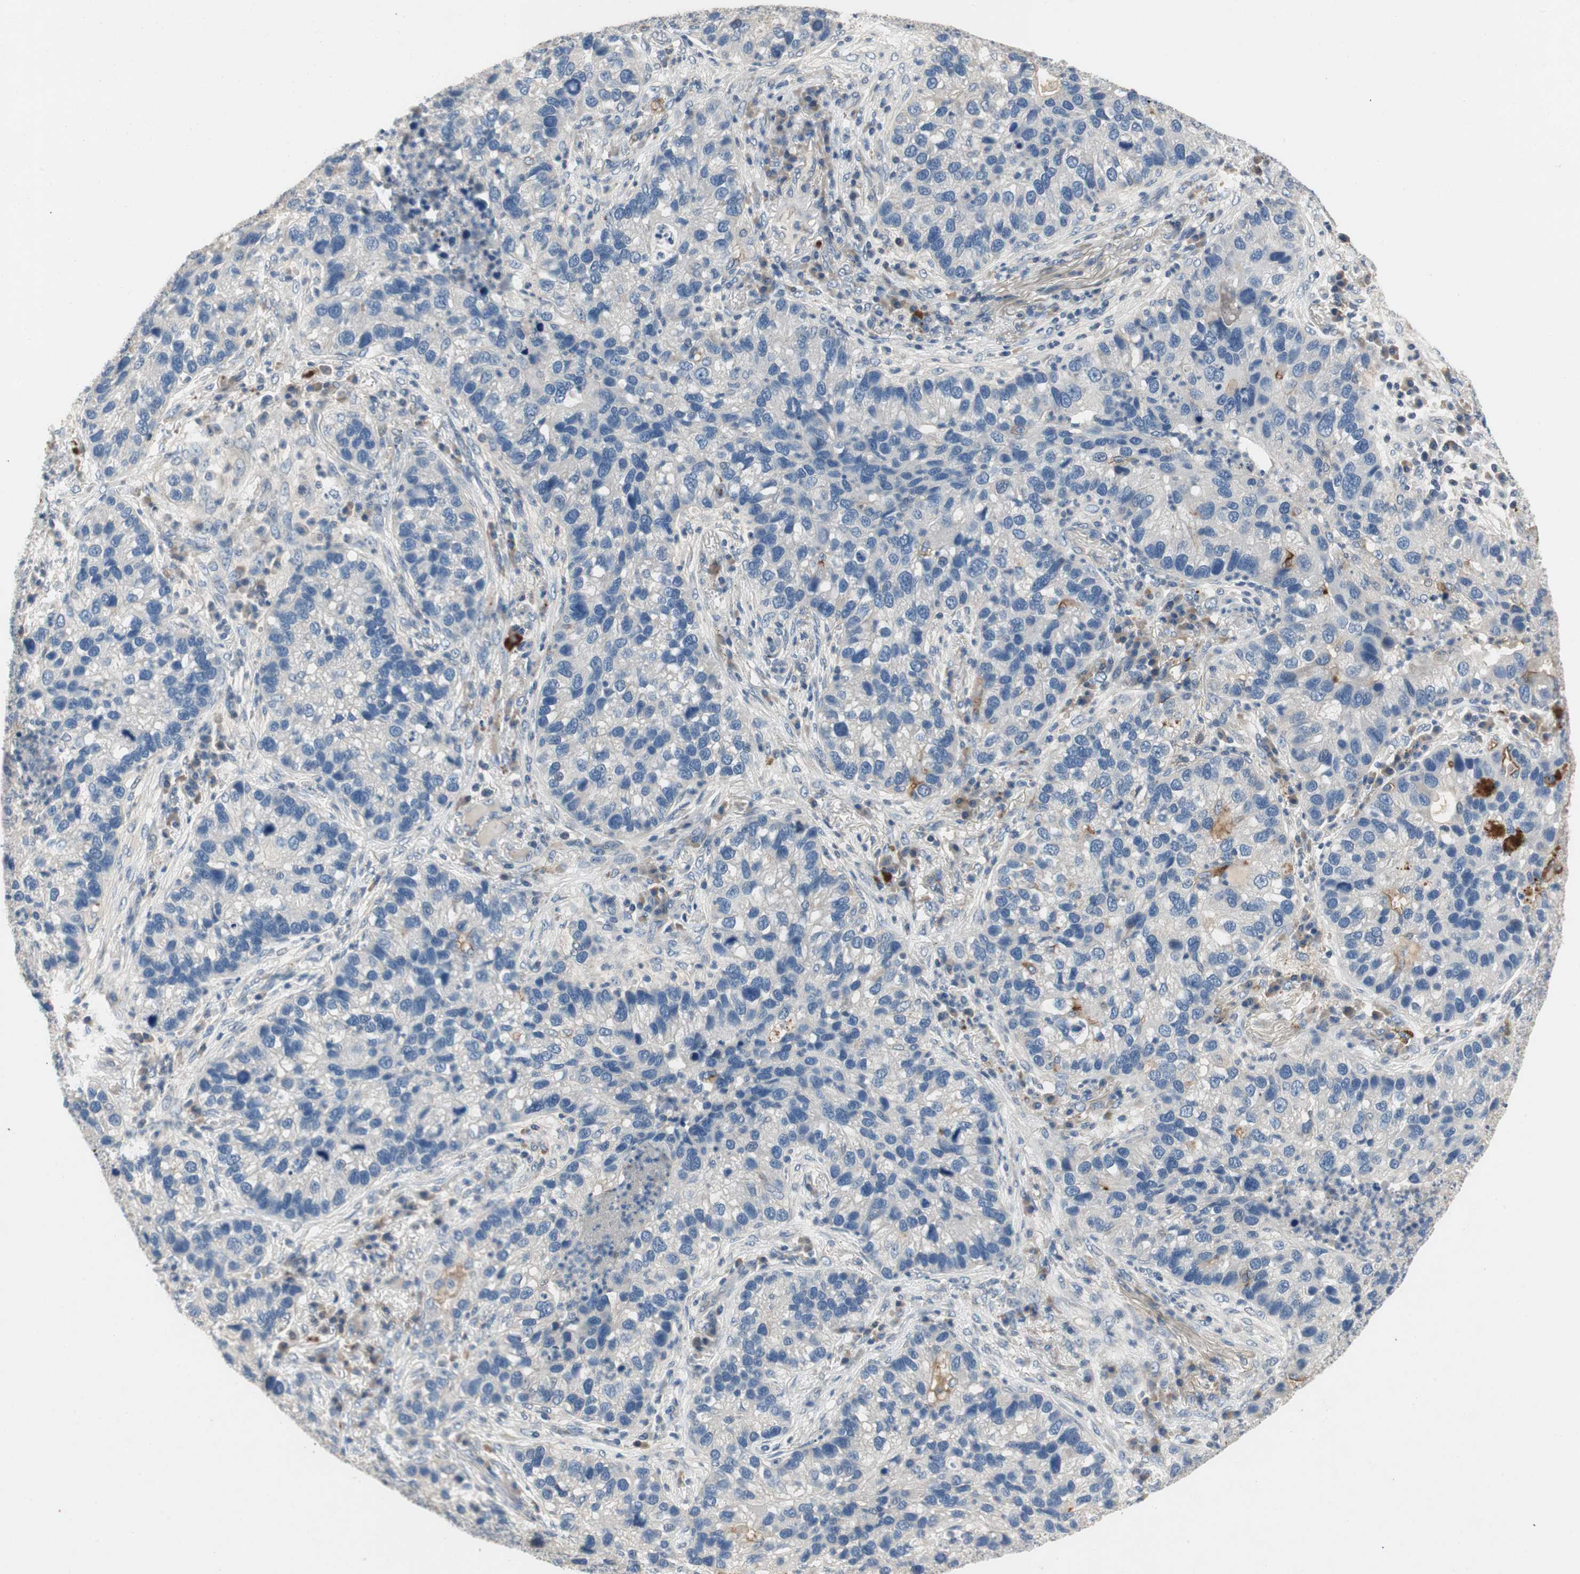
{"staining": {"intensity": "negative", "quantity": "none", "location": "none"}, "tissue": "lung cancer", "cell_type": "Tumor cells", "image_type": "cancer", "snomed": [{"axis": "morphology", "description": "Normal tissue, NOS"}, {"axis": "morphology", "description": "Adenocarcinoma, NOS"}, {"axis": "topography", "description": "Bronchus"}, {"axis": "topography", "description": "Lung"}], "caption": "This micrograph is of lung adenocarcinoma stained with IHC to label a protein in brown with the nuclei are counter-stained blue. There is no staining in tumor cells.", "gene": "ALPL", "patient": {"sex": "male", "age": 54}}